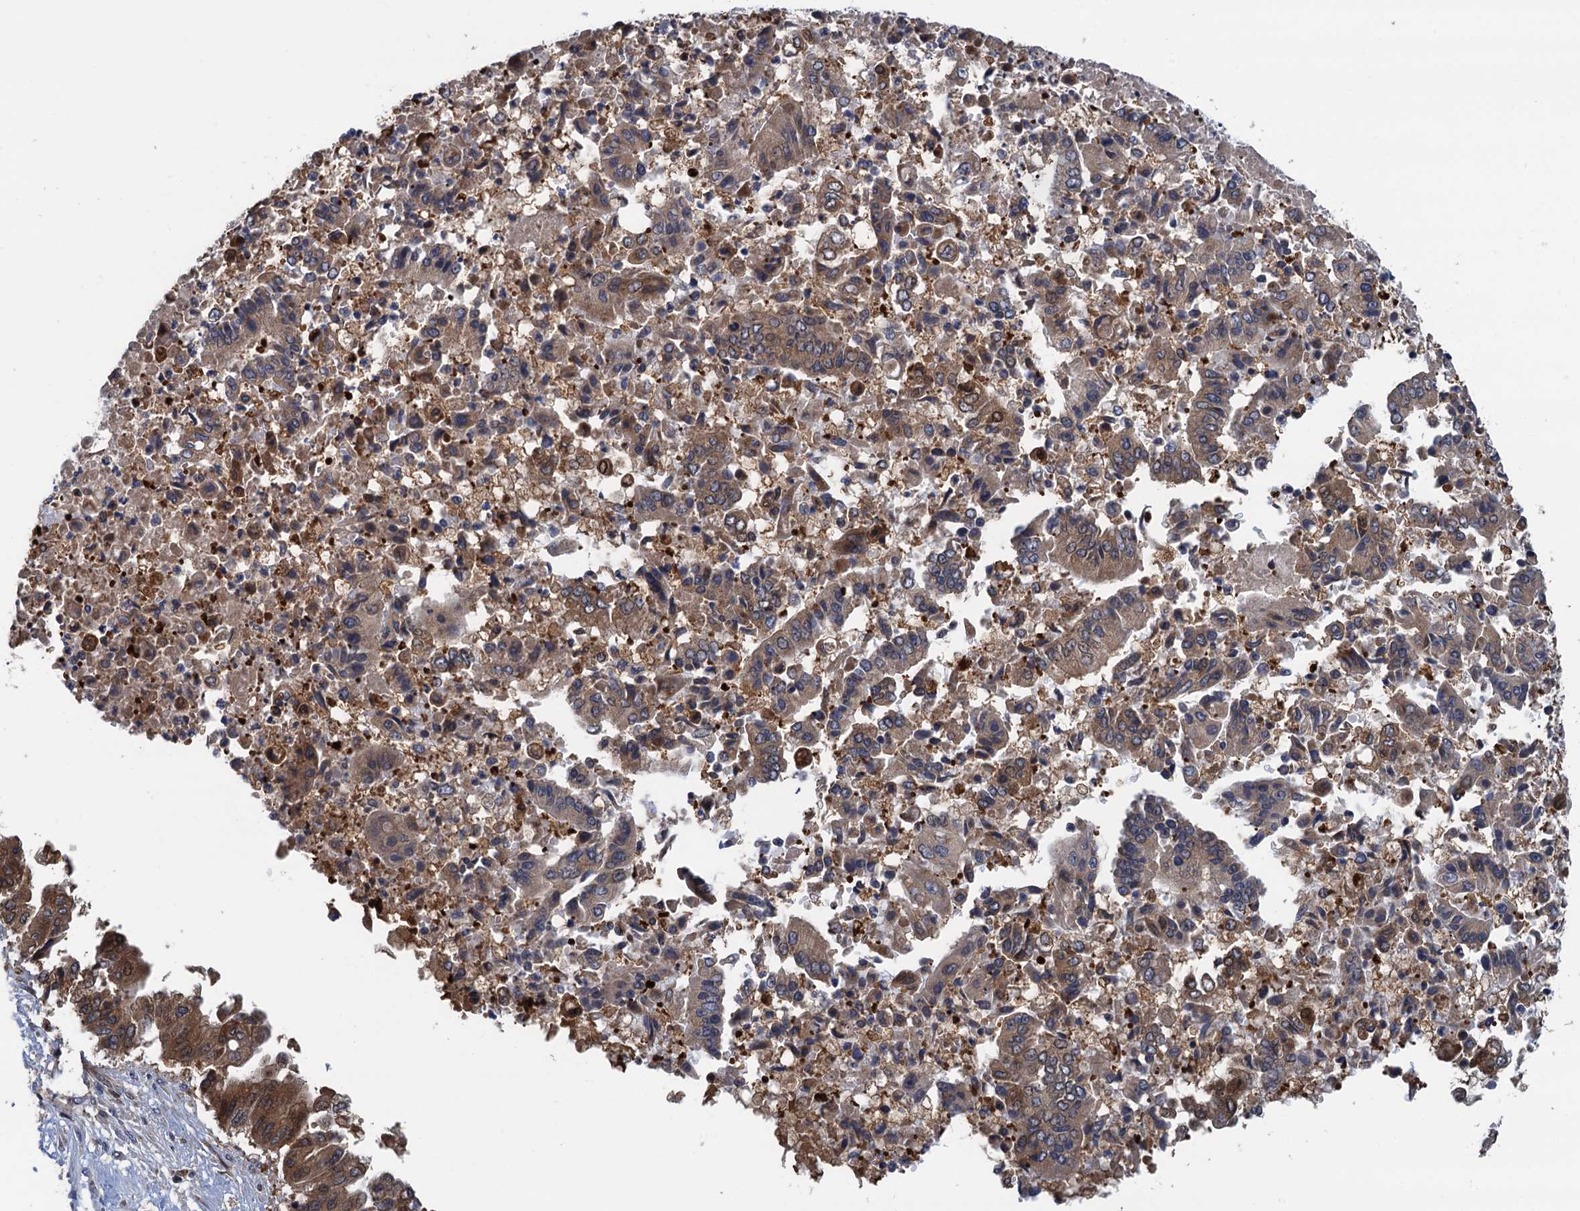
{"staining": {"intensity": "moderate", "quantity": ">75%", "location": "cytoplasmic/membranous"}, "tissue": "pancreatic cancer", "cell_type": "Tumor cells", "image_type": "cancer", "snomed": [{"axis": "morphology", "description": "Adenocarcinoma, NOS"}, {"axis": "topography", "description": "Pancreas"}], "caption": "This is a histology image of immunohistochemistry (IHC) staining of pancreatic cancer (adenocarcinoma), which shows moderate positivity in the cytoplasmic/membranous of tumor cells.", "gene": "CNTN5", "patient": {"sex": "female", "age": 77}}